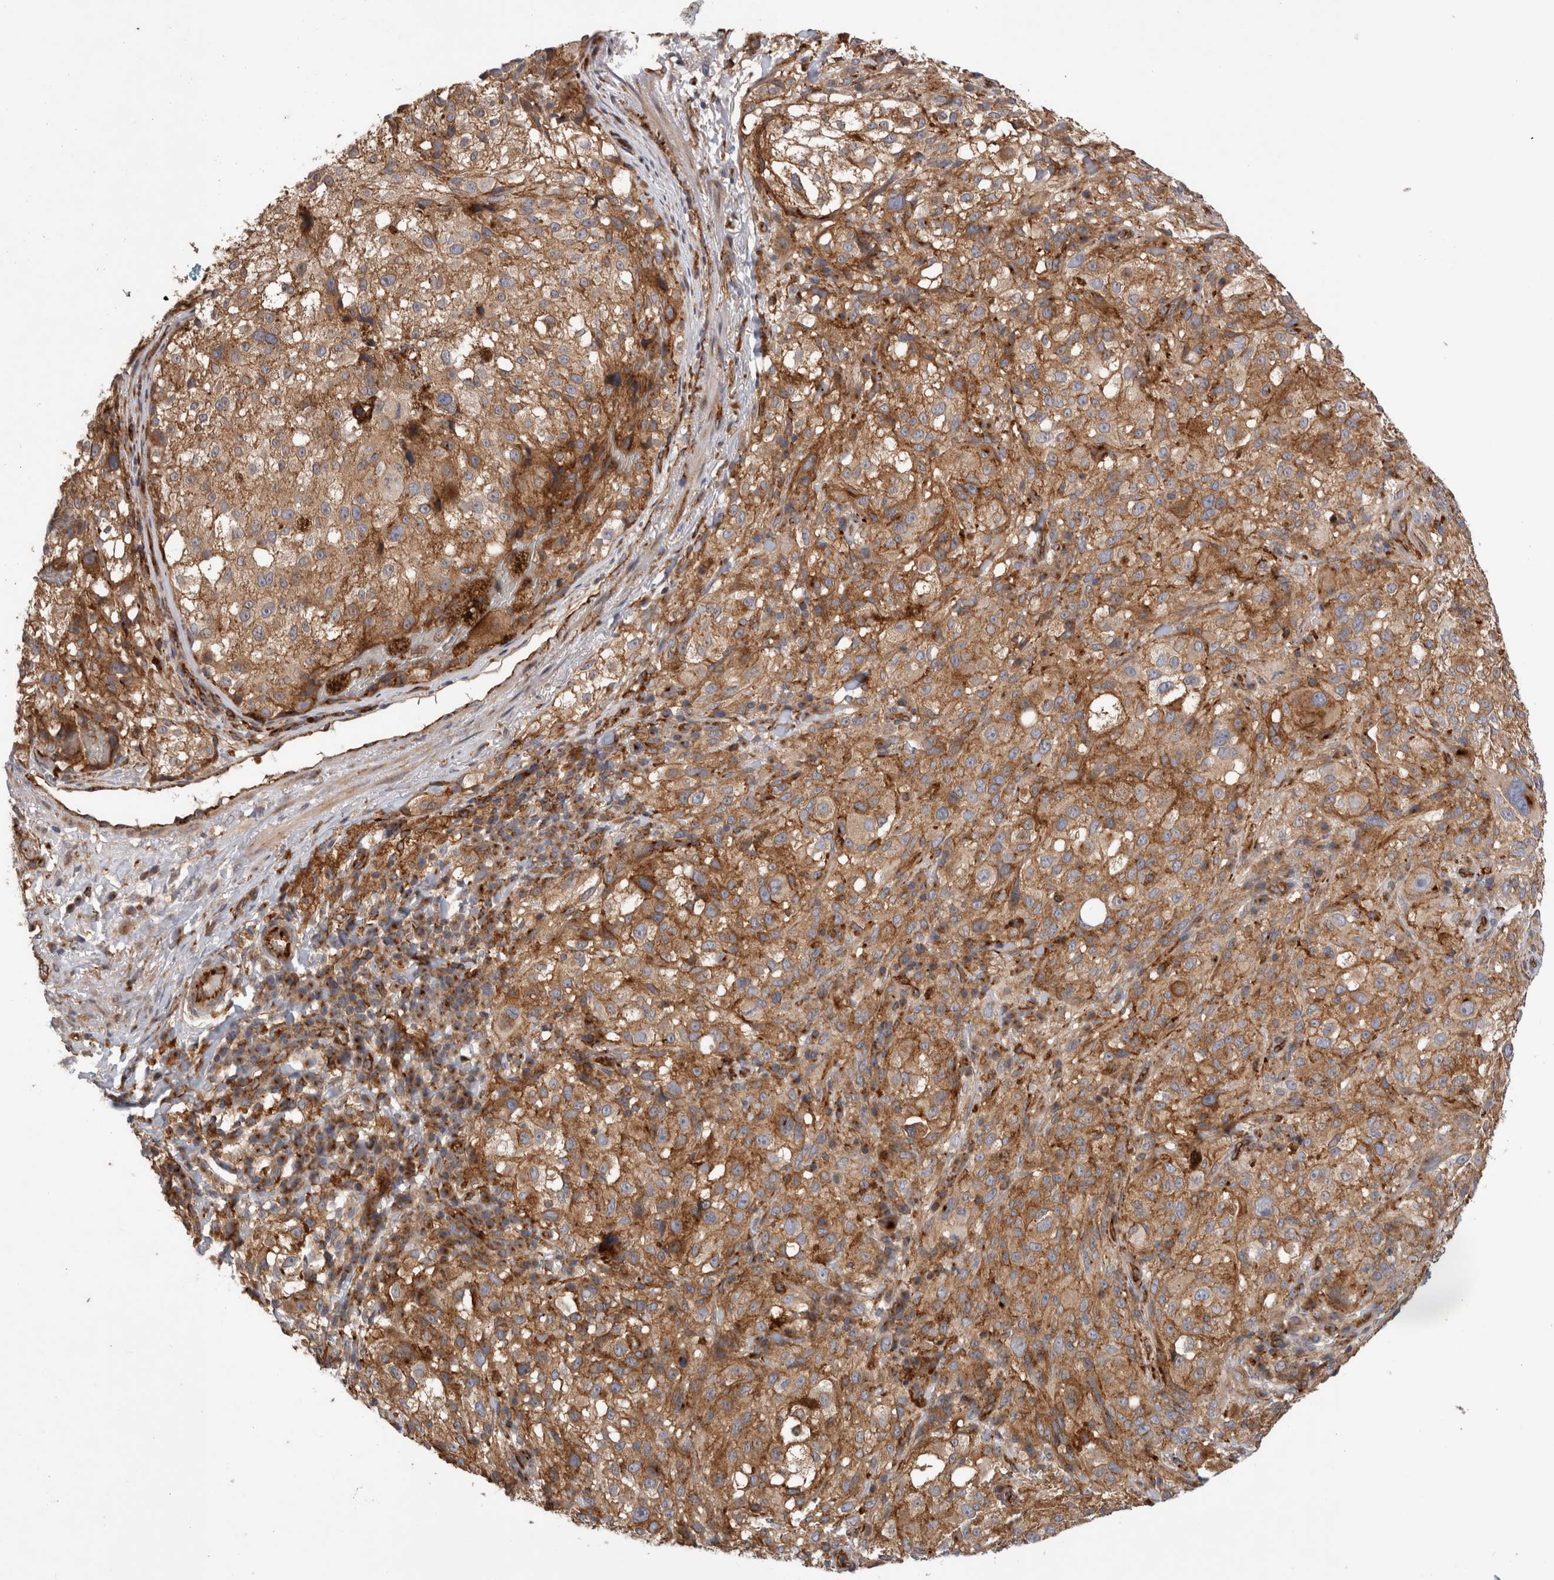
{"staining": {"intensity": "moderate", "quantity": ">75%", "location": "cytoplasmic/membranous"}, "tissue": "melanoma", "cell_type": "Tumor cells", "image_type": "cancer", "snomed": [{"axis": "morphology", "description": "Necrosis, NOS"}, {"axis": "morphology", "description": "Malignant melanoma, NOS"}, {"axis": "topography", "description": "Skin"}], "caption": "Immunohistochemistry image of malignant melanoma stained for a protein (brown), which demonstrates medium levels of moderate cytoplasmic/membranous positivity in approximately >75% of tumor cells.", "gene": "BNIP2", "patient": {"sex": "female", "age": 87}}